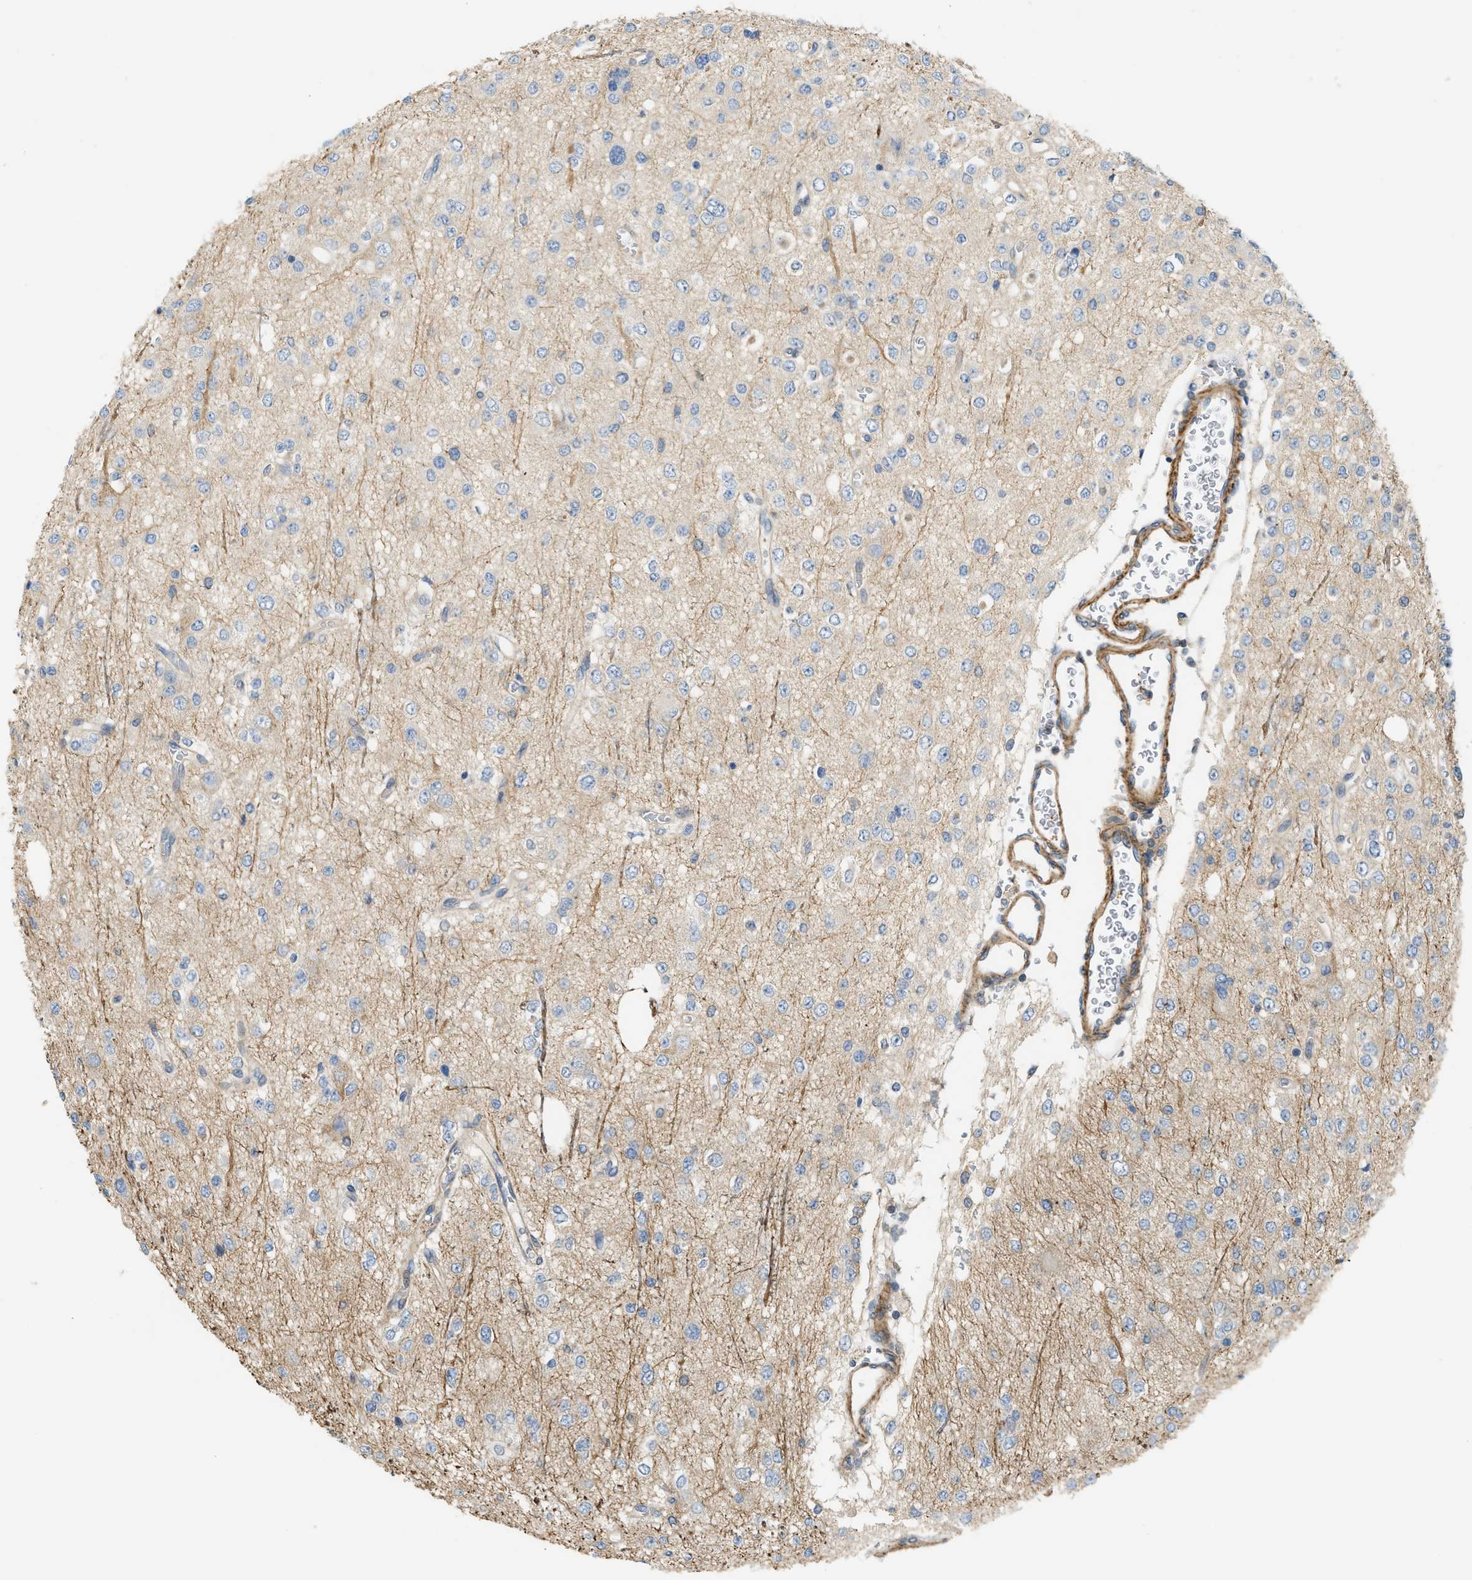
{"staining": {"intensity": "negative", "quantity": "none", "location": "none"}, "tissue": "glioma", "cell_type": "Tumor cells", "image_type": "cancer", "snomed": [{"axis": "morphology", "description": "Glioma, malignant, Low grade"}, {"axis": "topography", "description": "Brain"}], "caption": "Tumor cells are negative for protein expression in human malignant glioma (low-grade). The staining was performed using DAB (3,3'-diaminobenzidine) to visualize the protein expression in brown, while the nuclei were stained in blue with hematoxylin (Magnification: 20x).", "gene": "BTN3A2", "patient": {"sex": "male", "age": 38}}